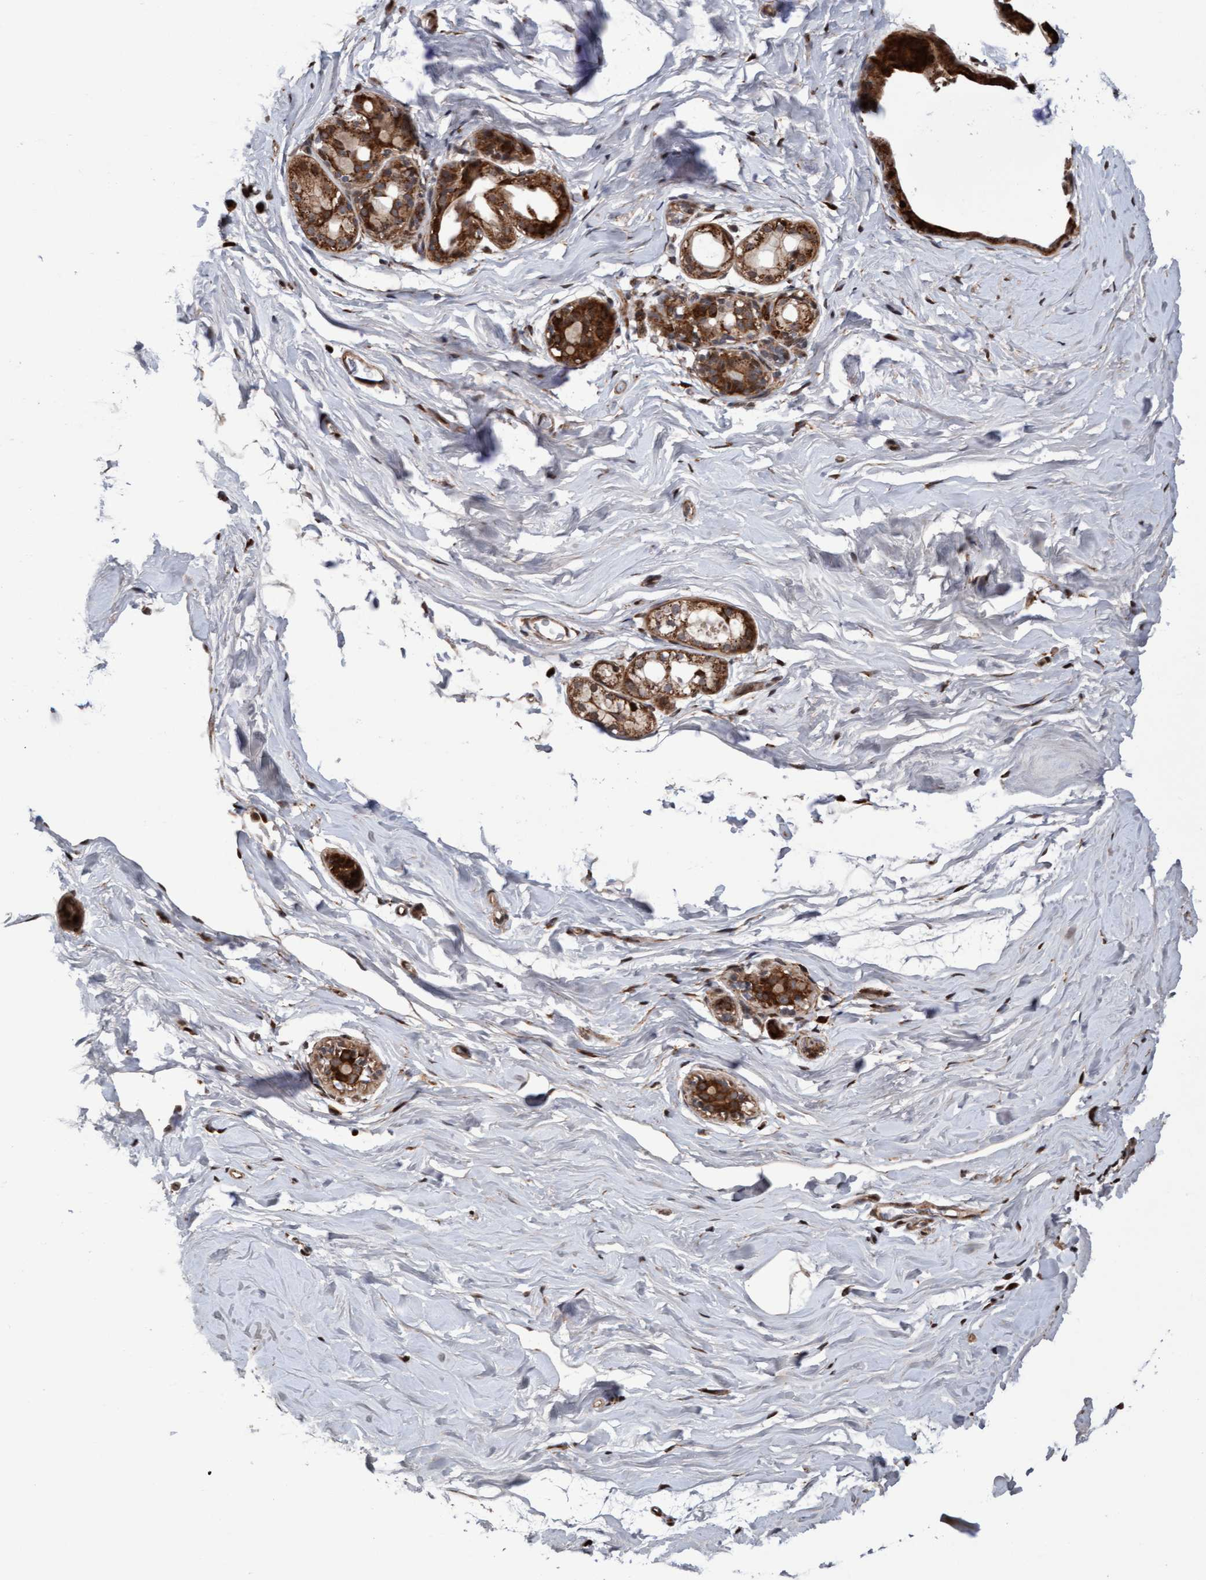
{"staining": {"intensity": "weak", "quantity": ">75%", "location": "cytoplasmic/membranous"}, "tissue": "breast", "cell_type": "Adipocytes", "image_type": "normal", "snomed": [{"axis": "morphology", "description": "Normal tissue, NOS"}, {"axis": "topography", "description": "Breast"}], "caption": "Immunohistochemical staining of unremarkable breast reveals weak cytoplasmic/membranous protein positivity in approximately >75% of adipocytes. Using DAB (brown) and hematoxylin (blue) stains, captured at high magnification using brightfield microscopy.", "gene": "PECR", "patient": {"sex": "female", "age": 62}}